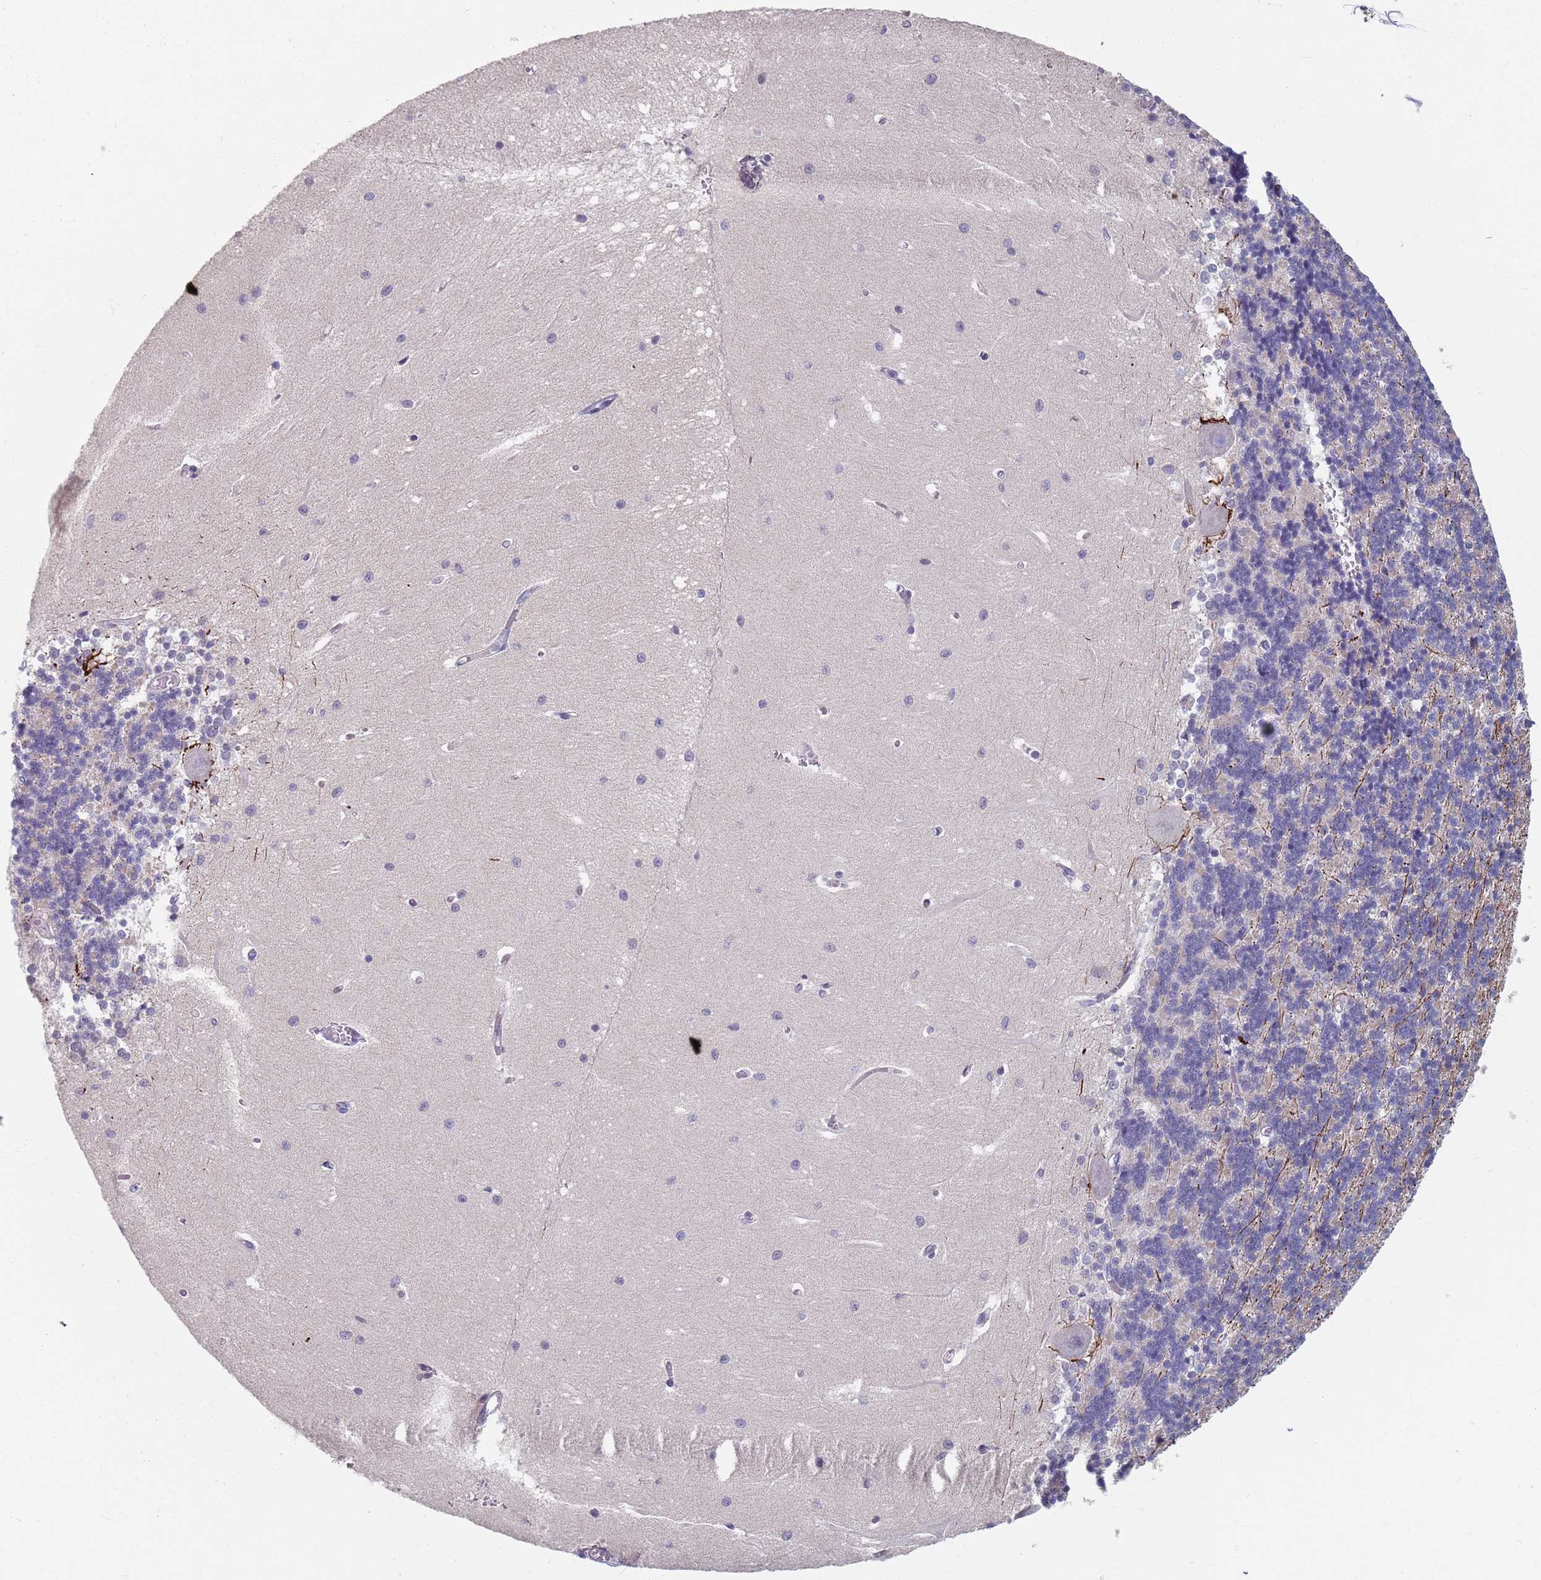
{"staining": {"intensity": "negative", "quantity": "none", "location": "none"}, "tissue": "cerebellum", "cell_type": "Cells in granular layer", "image_type": "normal", "snomed": [{"axis": "morphology", "description": "Normal tissue, NOS"}, {"axis": "topography", "description": "Cerebellum"}], "caption": "Immunohistochemistry photomicrograph of benign cerebellum: human cerebellum stained with DAB (3,3'-diaminobenzidine) displays no significant protein staining in cells in granular layer.", "gene": "SAMD1", "patient": {"sex": "male", "age": 37}}